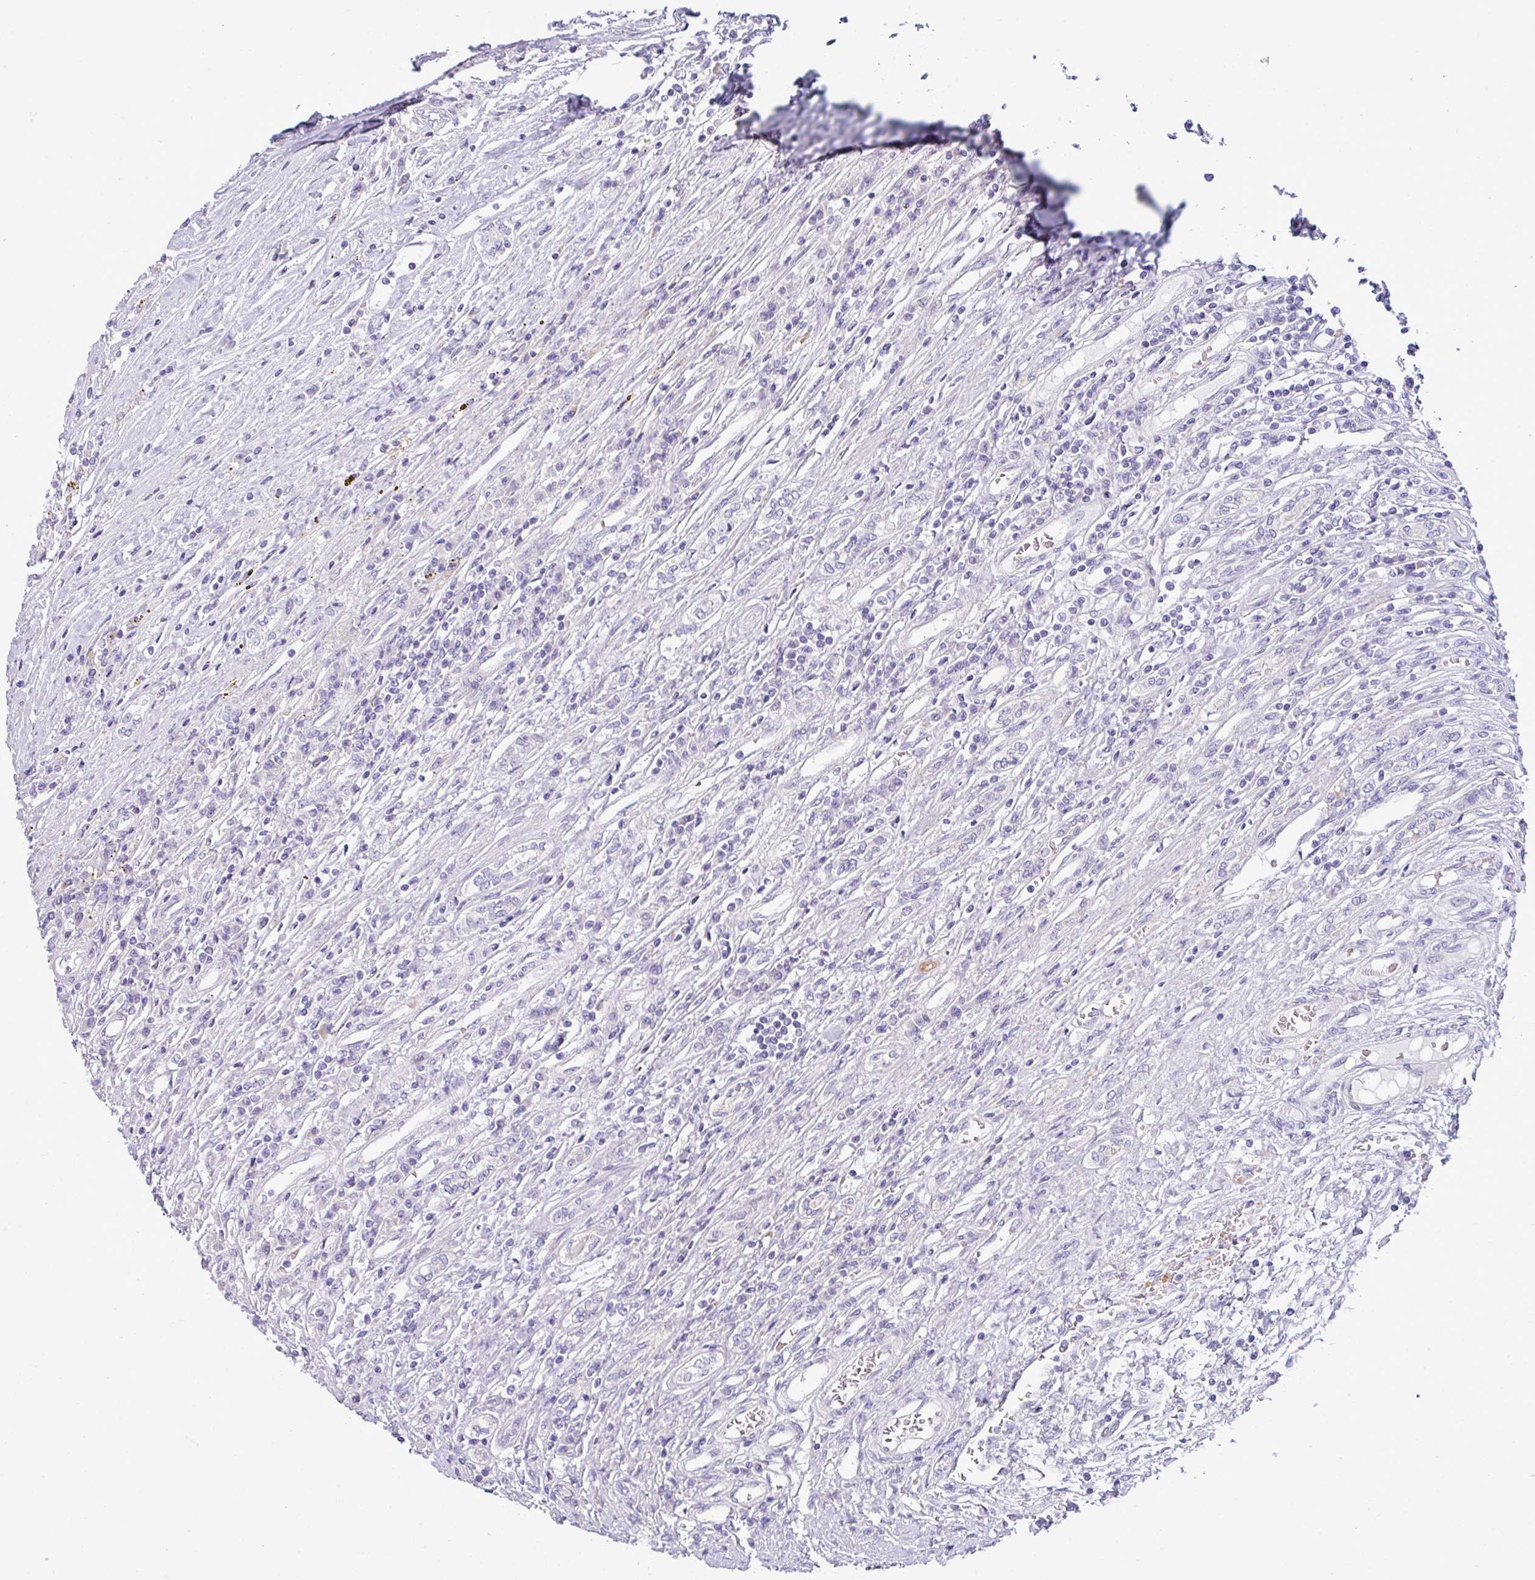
{"staining": {"intensity": "moderate", "quantity": "<25%", "location": "cytoplasmic/membranous"}, "tissue": "renal cancer", "cell_type": "Tumor cells", "image_type": "cancer", "snomed": [{"axis": "morphology", "description": "Adenocarcinoma, NOS"}, {"axis": "topography", "description": "Kidney"}], "caption": "Renal adenocarcinoma stained with a brown dye reveals moderate cytoplasmic/membranous positive positivity in about <25% of tumor cells.", "gene": "ACAP3", "patient": {"sex": "female", "age": 67}}